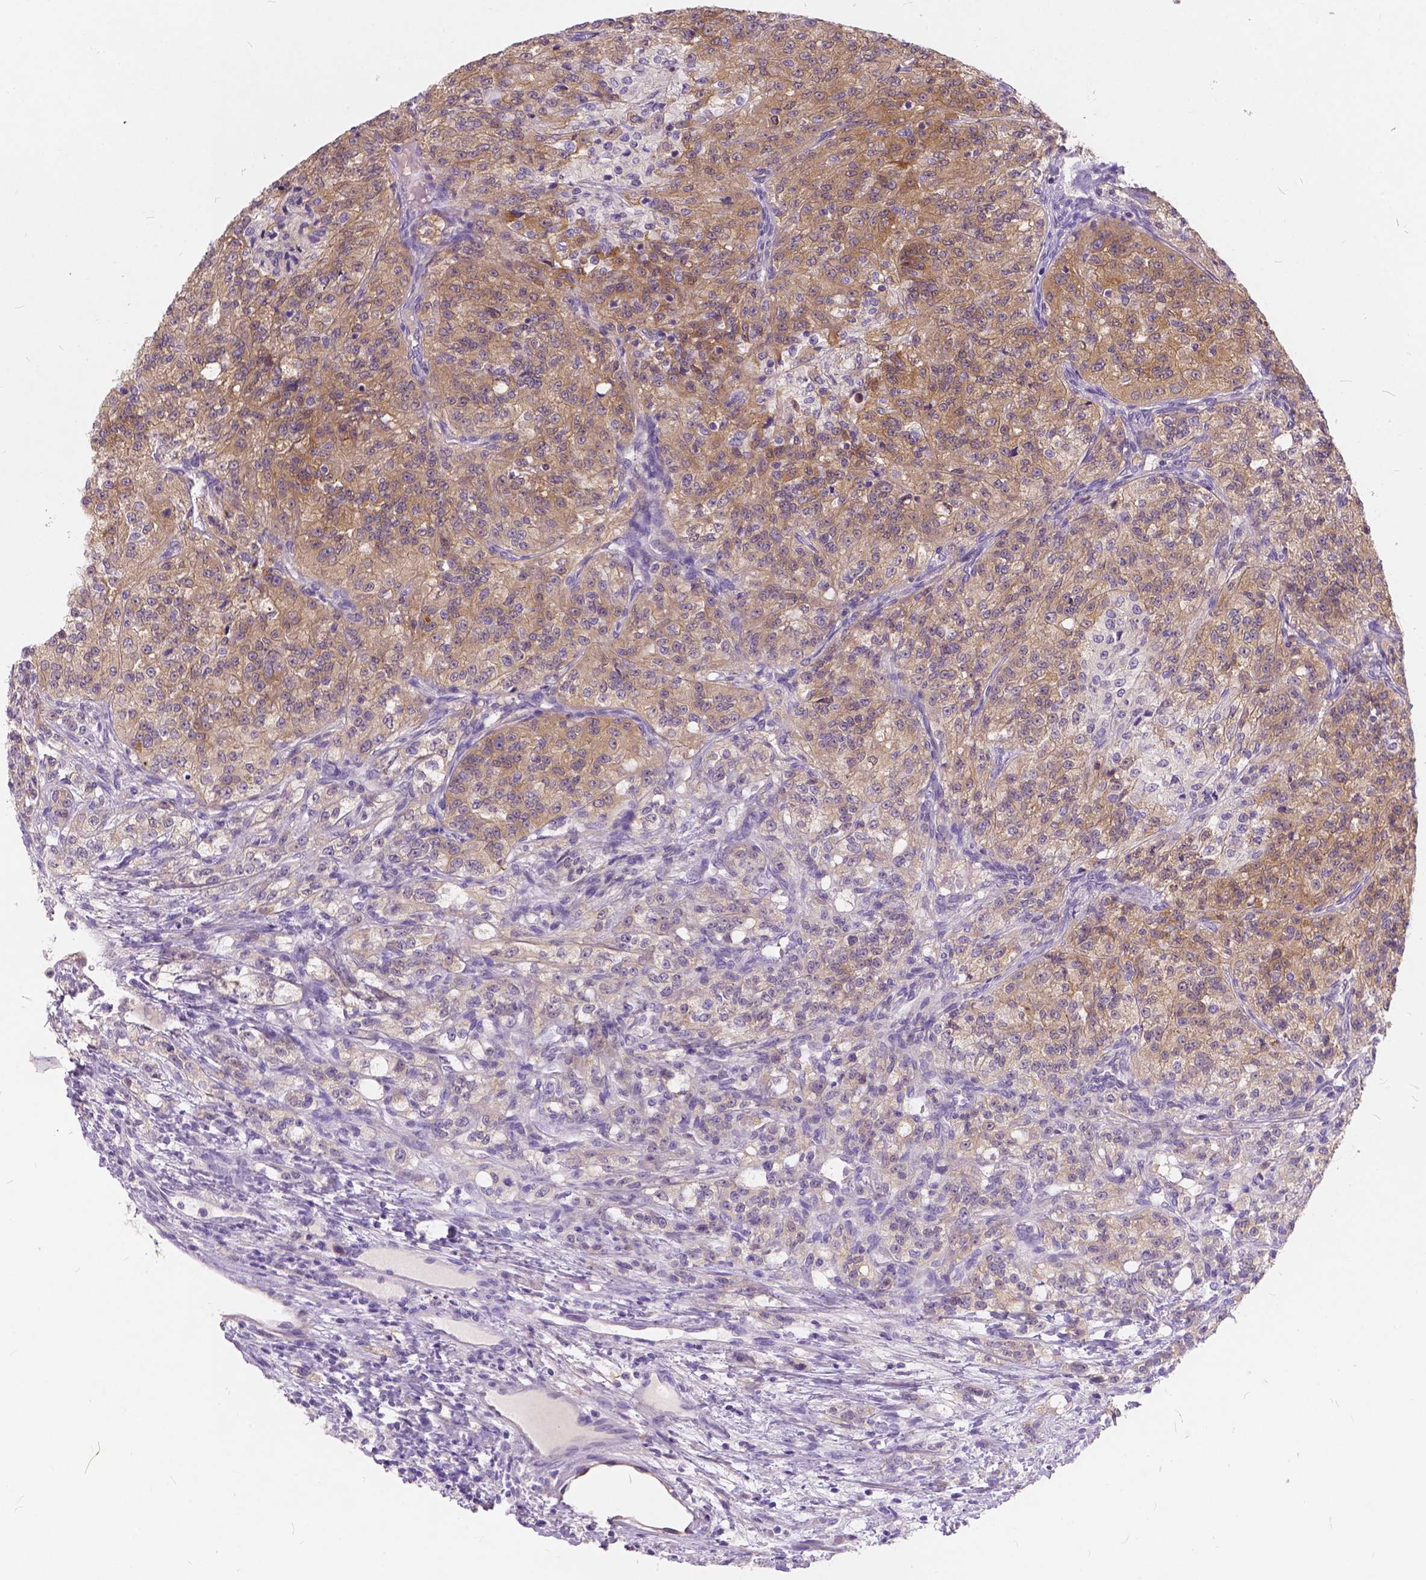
{"staining": {"intensity": "weak", "quantity": ">75%", "location": "cytoplasmic/membranous"}, "tissue": "renal cancer", "cell_type": "Tumor cells", "image_type": "cancer", "snomed": [{"axis": "morphology", "description": "Adenocarcinoma, NOS"}, {"axis": "topography", "description": "Kidney"}], "caption": "Immunohistochemical staining of renal cancer reveals low levels of weak cytoplasmic/membranous protein staining in approximately >75% of tumor cells.", "gene": "PEX11G", "patient": {"sex": "female", "age": 63}}